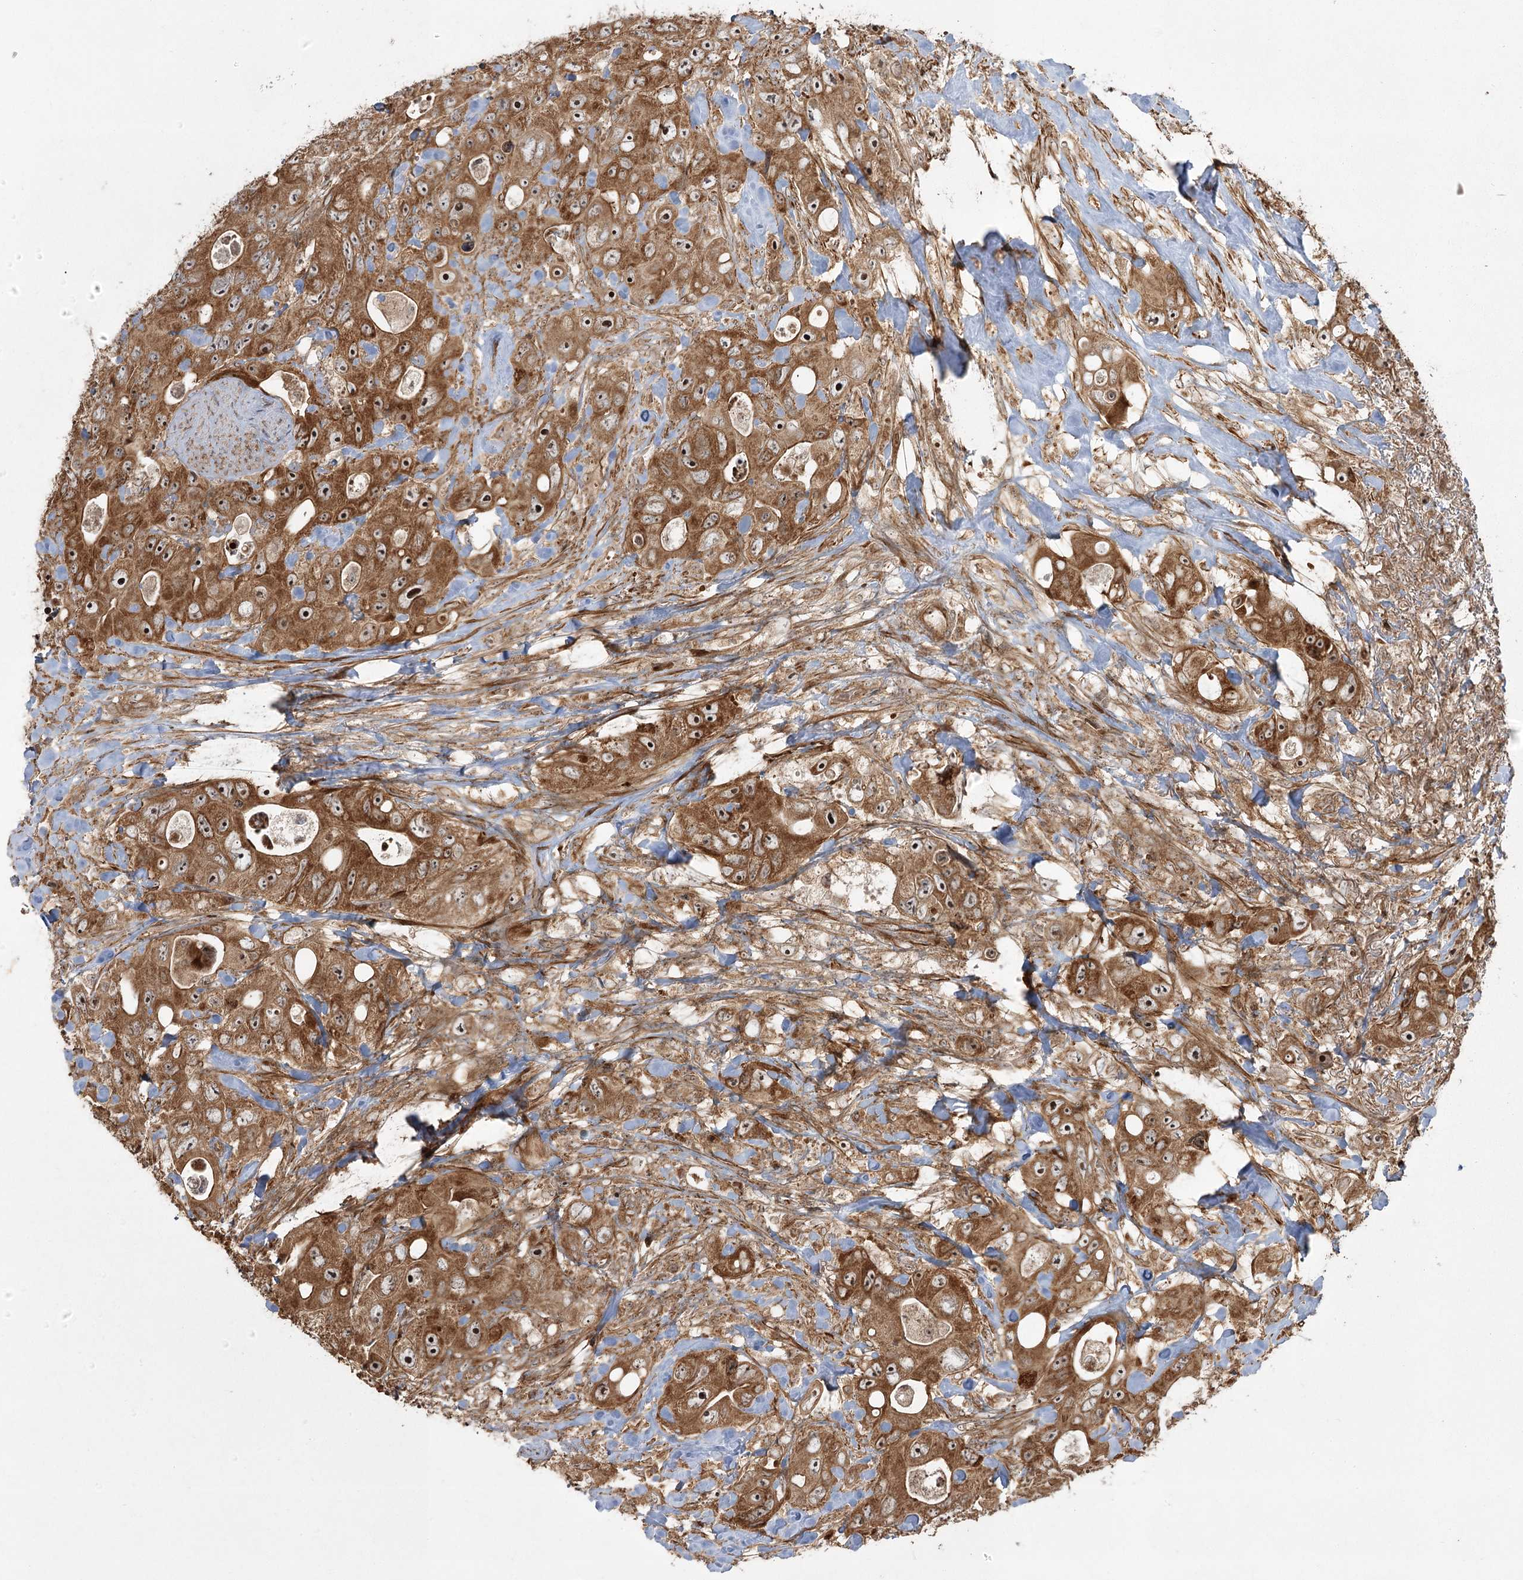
{"staining": {"intensity": "strong", "quantity": ">75%", "location": "cytoplasmic/membranous,nuclear"}, "tissue": "colorectal cancer", "cell_type": "Tumor cells", "image_type": "cancer", "snomed": [{"axis": "morphology", "description": "Adenocarcinoma, NOS"}, {"axis": "topography", "description": "Colon"}], "caption": "Tumor cells exhibit strong cytoplasmic/membranous and nuclear expression in about >75% of cells in colorectal adenocarcinoma. Using DAB (brown) and hematoxylin (blue) stains, captured at high magnification using brightfield microscopy.", "gene": "CPLANE1", "patient": {"sex": "female", "age": 46}}